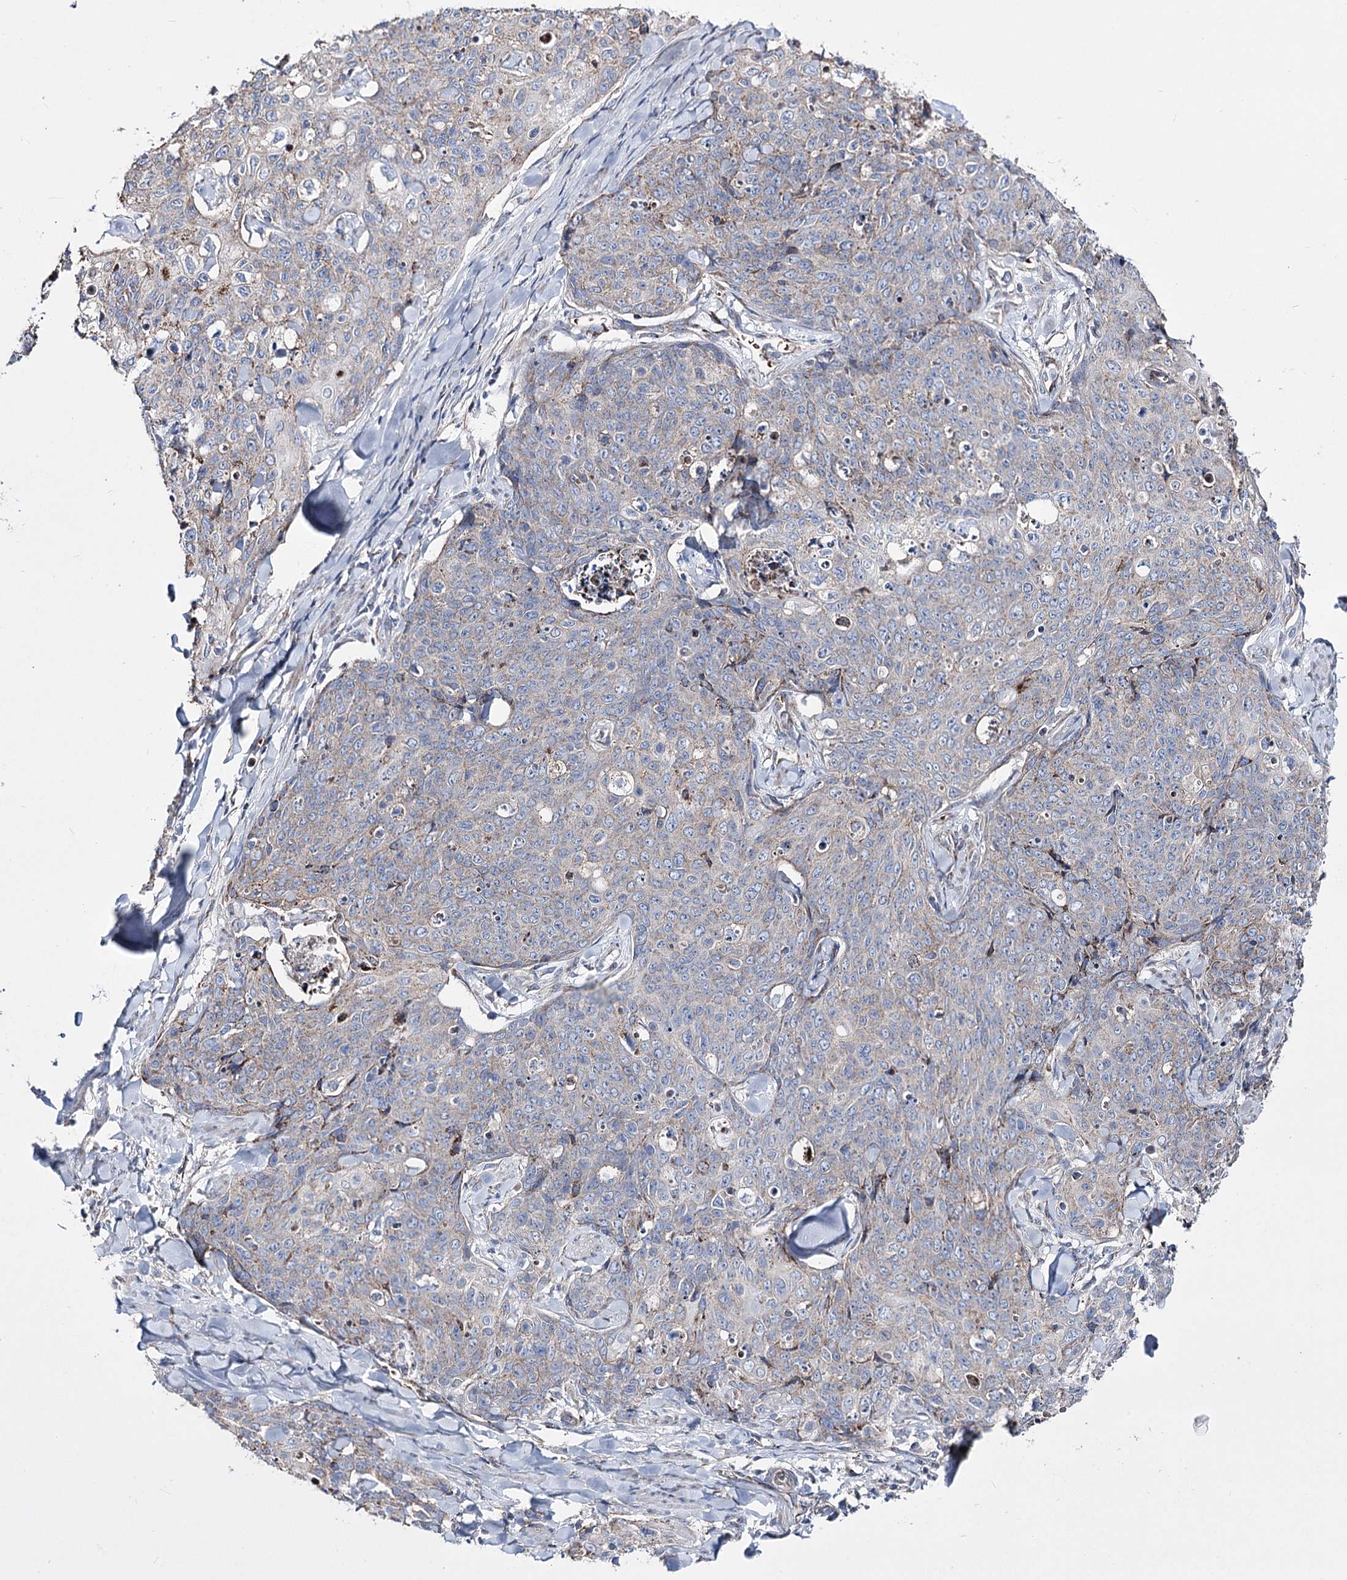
{"staining": {"intensity": "negative", "quantity": "none", "location": "none"}, "tissue": "skin cancer", "cell_type": "Tumor cells", "image_type": "cancer", "snomed": [{"axis": "morphology", "description": "Squamous cell carcinoma, NOS"}, {"axis": "topography", "description": "Skin"}, {"axis": "topography", "description": "Vulva"}], "caption": "Tumor cells are negative for brown protein staining in squamous cell carcinoma (skin).", "gene": "OSBPL5", "patient": {"sex": "female", "age": 85}}